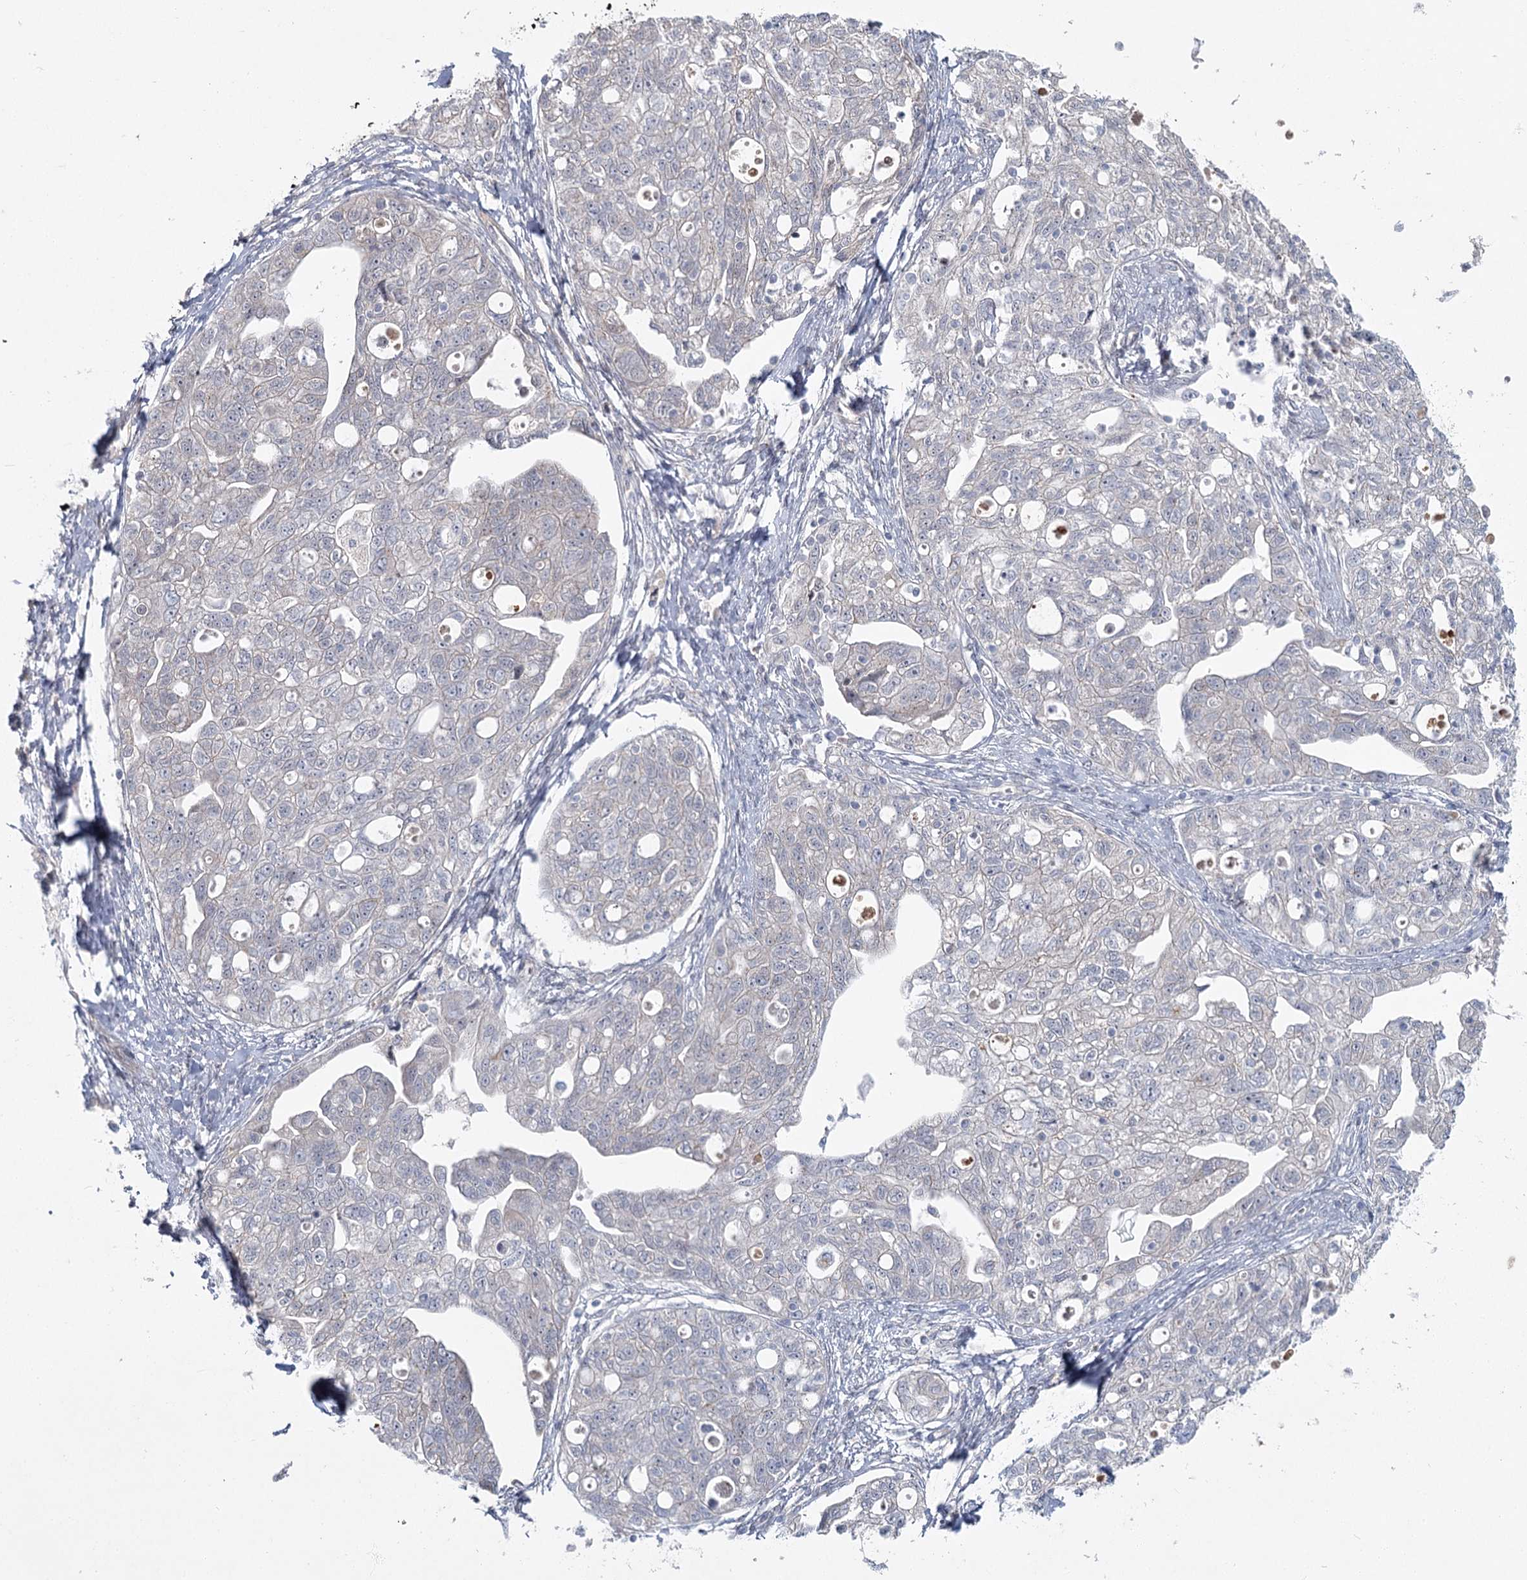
{"staining": {"intensity": "negative", "quantity": "none", "location": "none"}, "tissue": "ovarian cancer", "cell_type": "Tumor cells", "image_type": "cancer", "snomed": [{"axis": "morphology", "description": "Carcinoma, NOS"}, {"axis": "morphology", "description": "Cystadenocarcinoma, serous, NOS"}, {"axis": "topography", "description": "Ovary"}], "caption": "Ovarian cancer was stained to show a protein in brown. There is no significant positivity in tumor cells.", "gene": "SPINK13", "patient": {"sex": "female", "age": 69}}